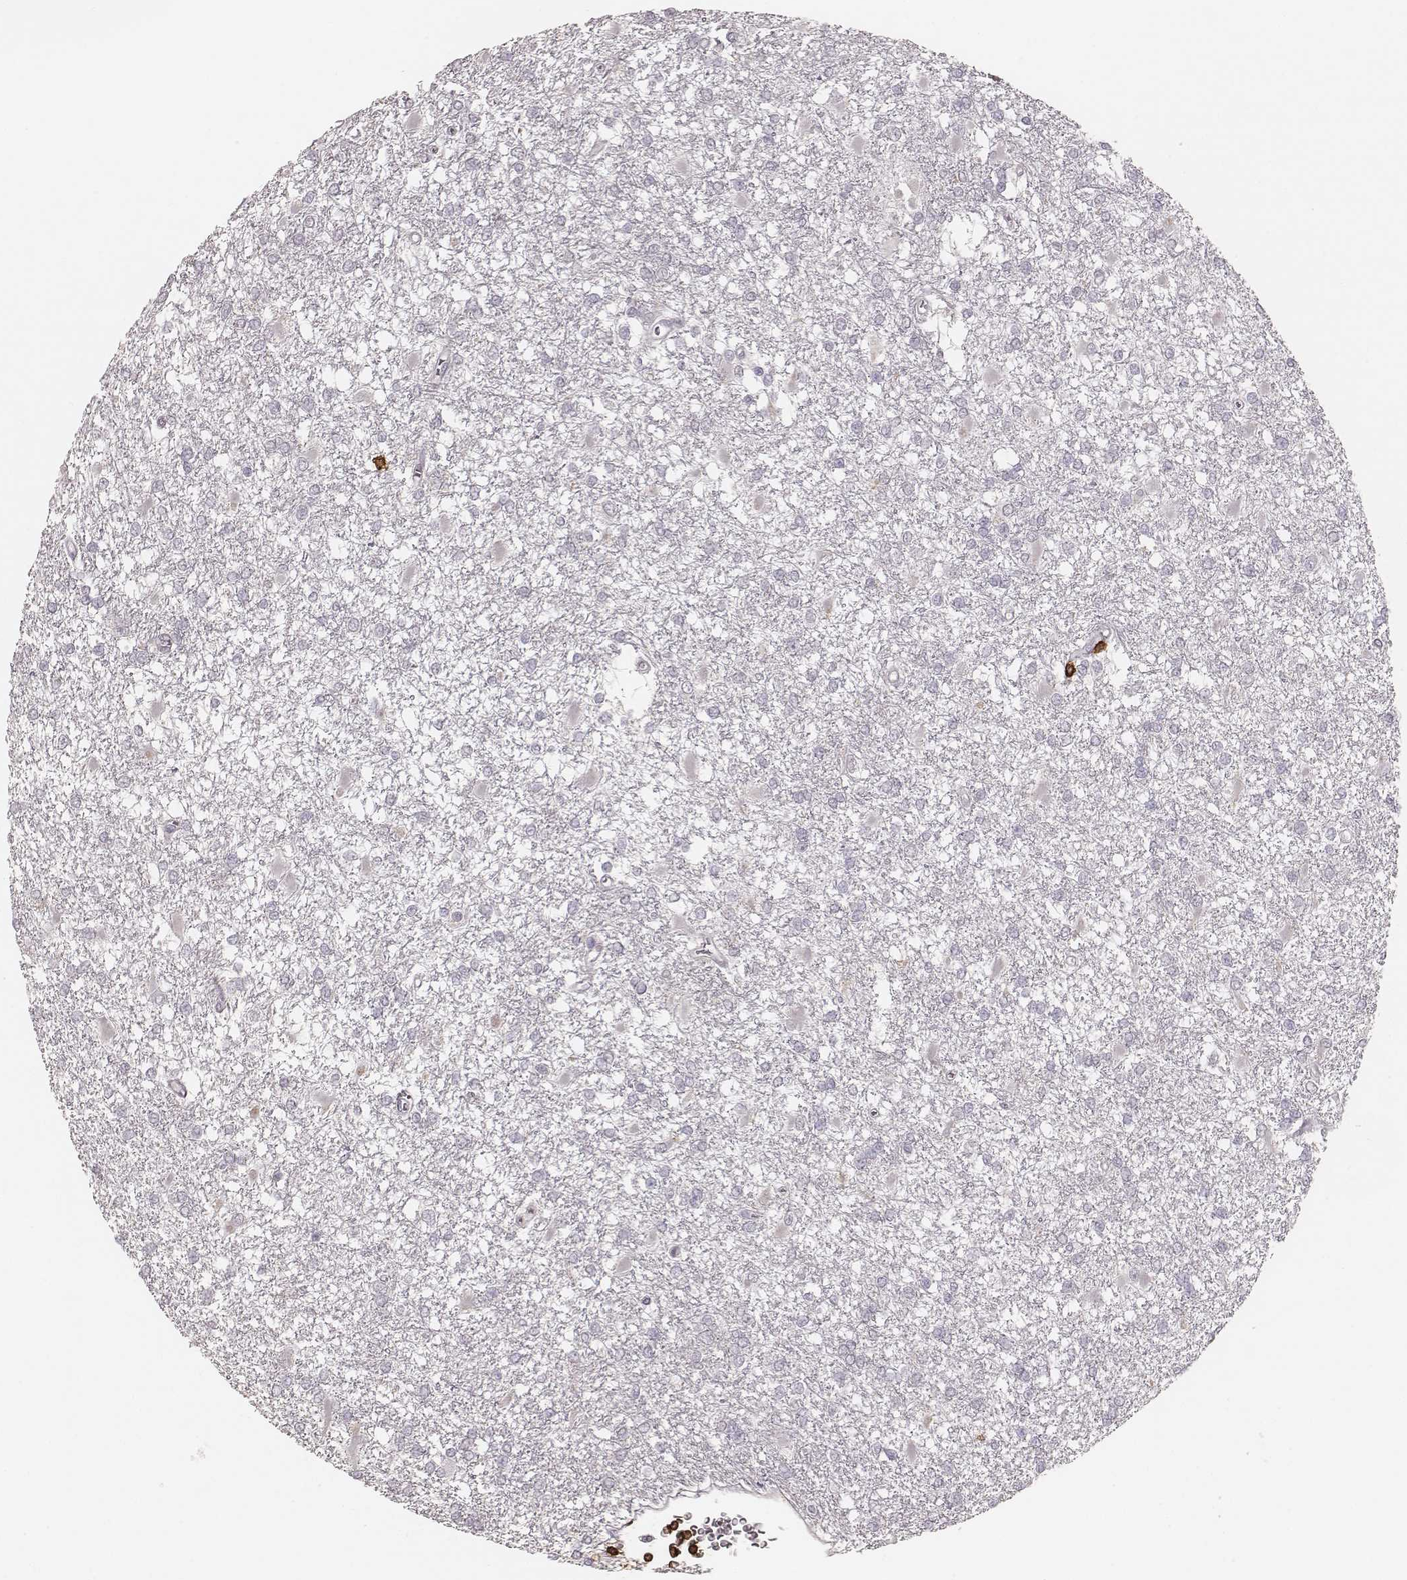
{"staining": {"intensity": "negative", "quantity": "none", "location": "none"}, "tissue": "glioma", "cell_type": "Tumor cells", "image_type": "cancer", "snomed": [{"axis": "morphology", "description": "Glioma, malignant, High grade"}, {"axis": "topography", "description": "Cerebral cortex"}], "caption": "The image displays no staining of tumor cells in malignant high-grade glioma. Brightfield microscopy of IHC stained with DAB (brown) and hematoxylin (blue), captured at high magnification.", "gene": "CD8A", "patient": {"sex": "male", "age": 79}}